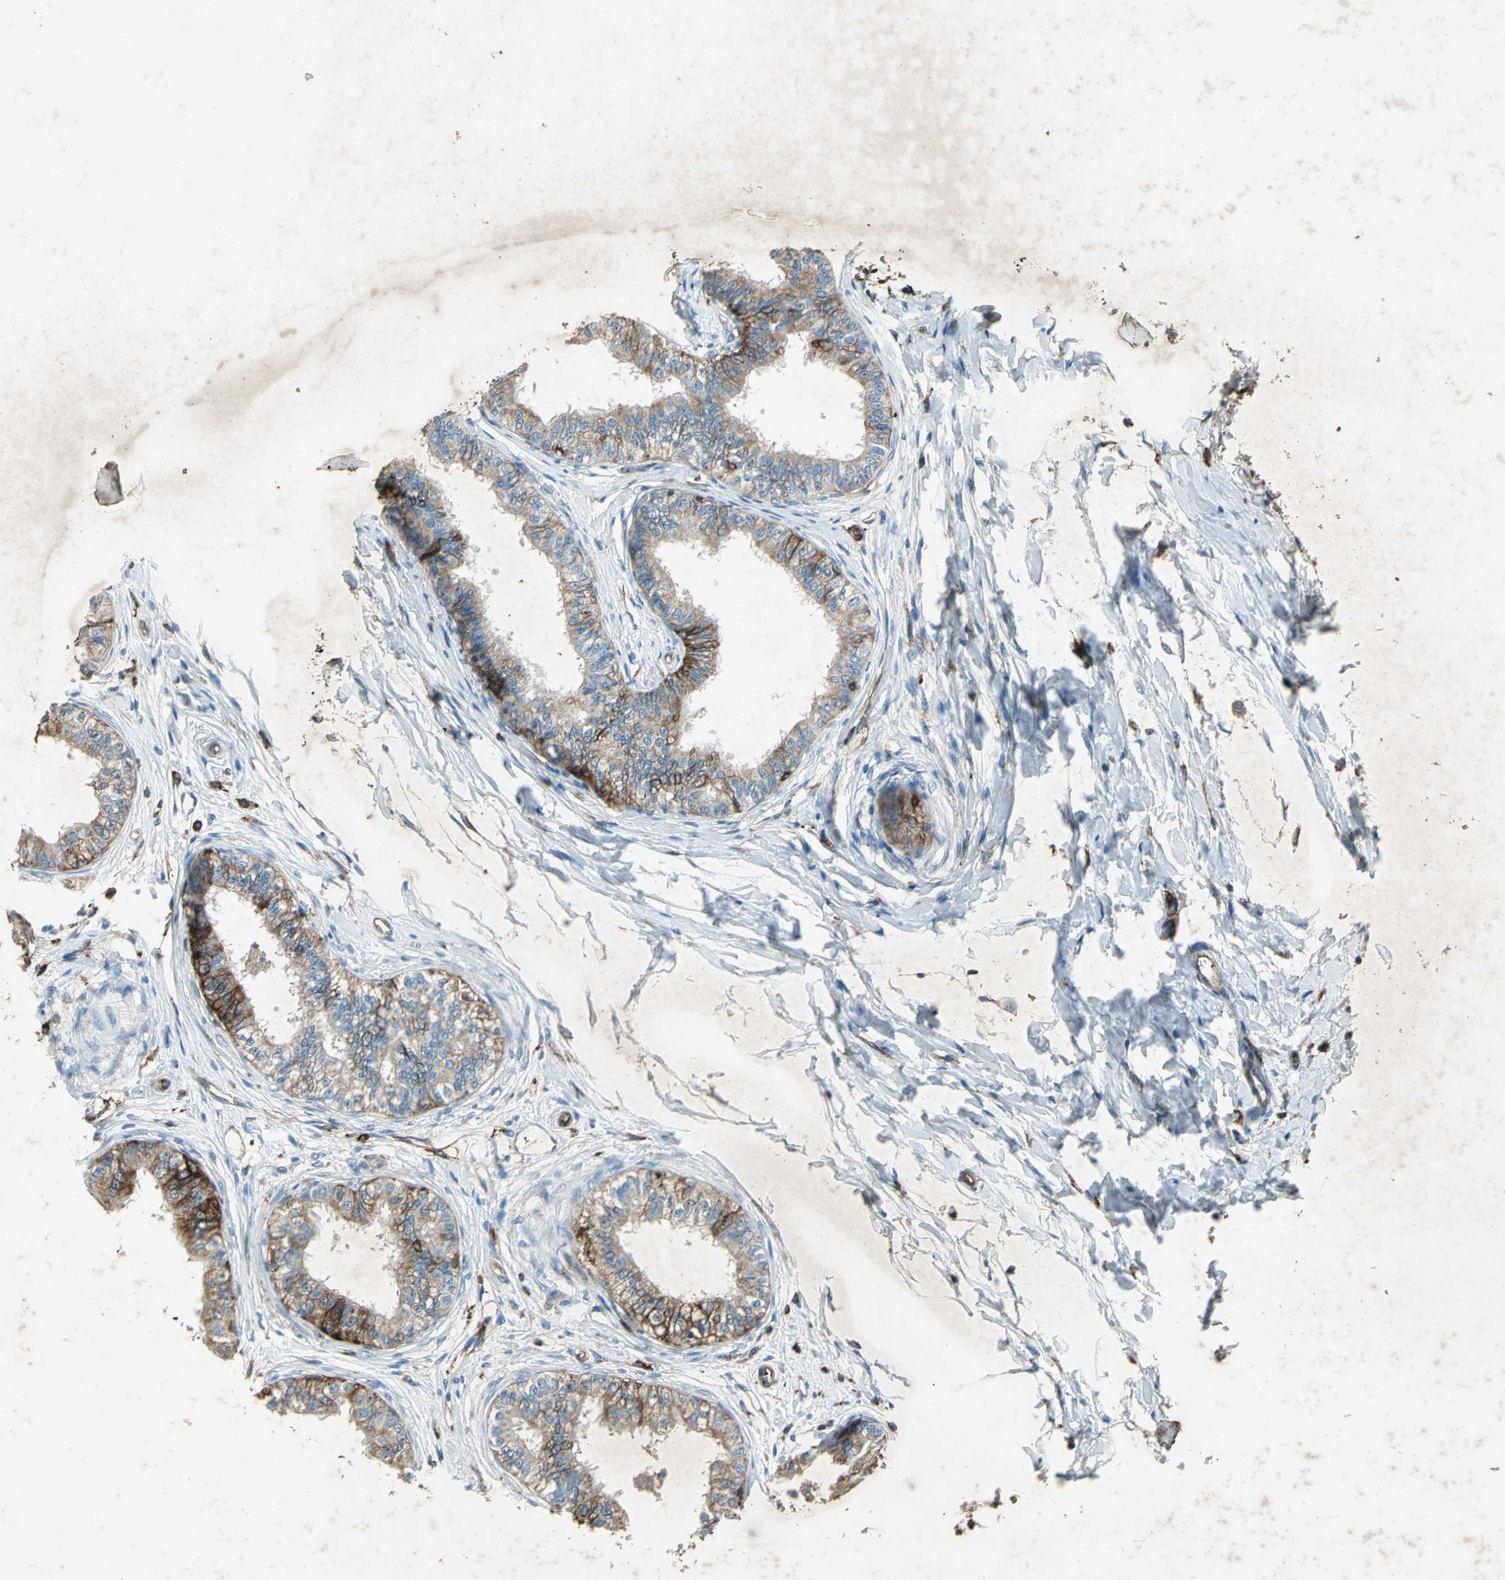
{"staining": {"intensity": "moderate", "quantity": "25%-75%", "location": "cytoplasmic/membranous"}, "tissue": "epididymis", "cell_type": "Glandular cells", "image_type": "normal", "snomed": [{"axis": "morphology", "description": "Normal tissue, NOS"}, {"axis": "morphology", "description": "Adenocarcinoma, metastatic, NOS"}, {"axis": "topography", "description": "Testis"}, {"axis": "topography", "description": "Epididymis"}], "caption": "High-magnification brightfield microscopy of normal epididymis stained with DAB (brown) and counterstained with hematoxylin (blue). glandular cells exhibit moderate cytoplasmic/membranous expression is appreciated in about25%-75% of cells. The protein of interest is shown in brown color, while the nuclei are stained blue.", "gene": "CCR6", "patient": {"sex": "male", "age": 26}}